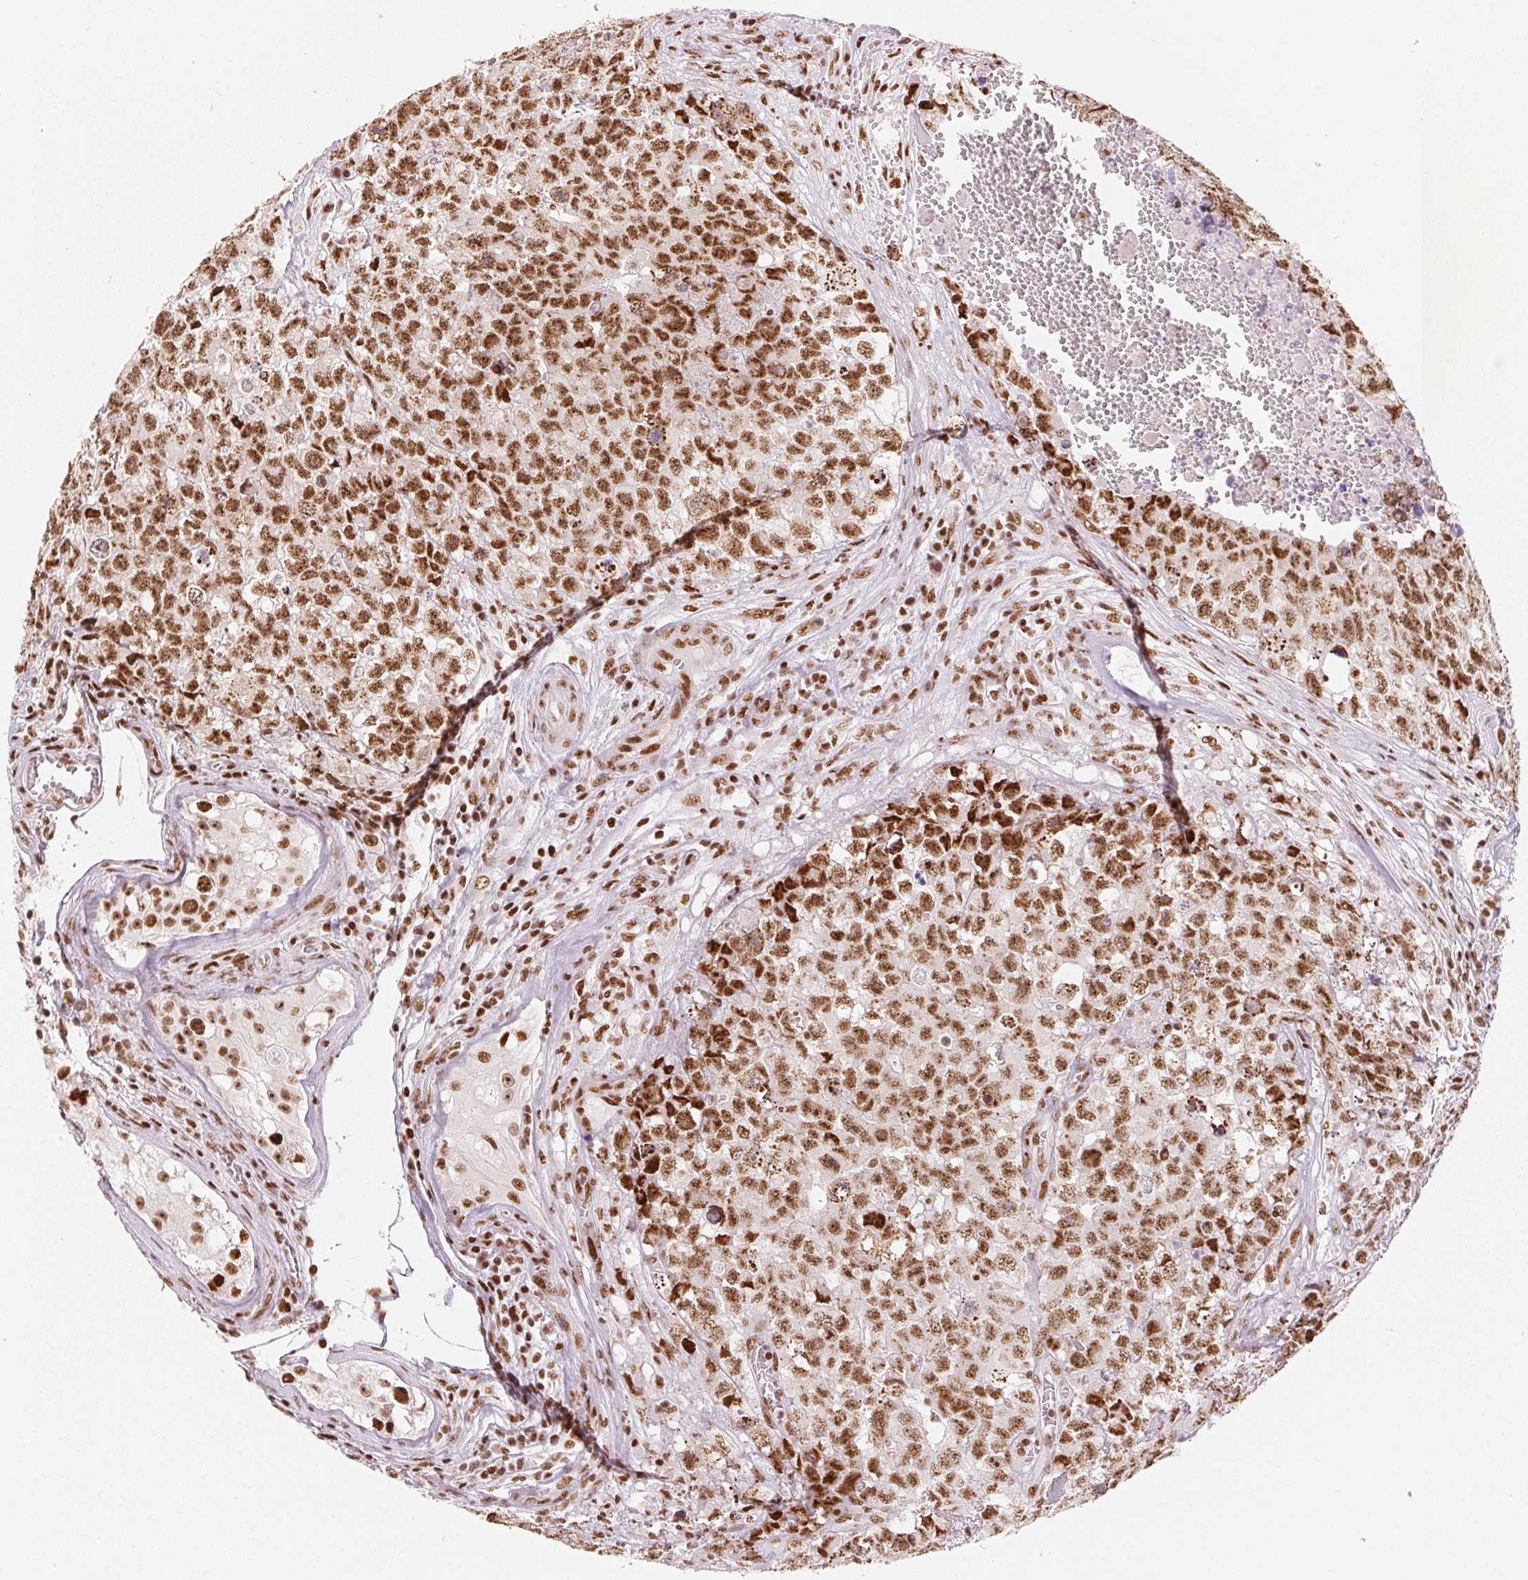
{"staining": {"intensity": "moderate", "quantity": ">75%", "location": "nuclear"}, "tissue": "testis cancer", "cell_type": "Tumor cells", "image_type": "cancer", "snomed": [{"axis": "morphology", "description": "Carcinoma, Embryonal, NOS"}, {"axis": "topography", "description": "Testis"}], "caption": "Protein staining of embryonal carcinoma (testis) tissue demonstrates moderate nuclear expression in approximately >75% of tumor cells.", "gene": "NXF1", "patient": {"sex": "male", "age": 18}}